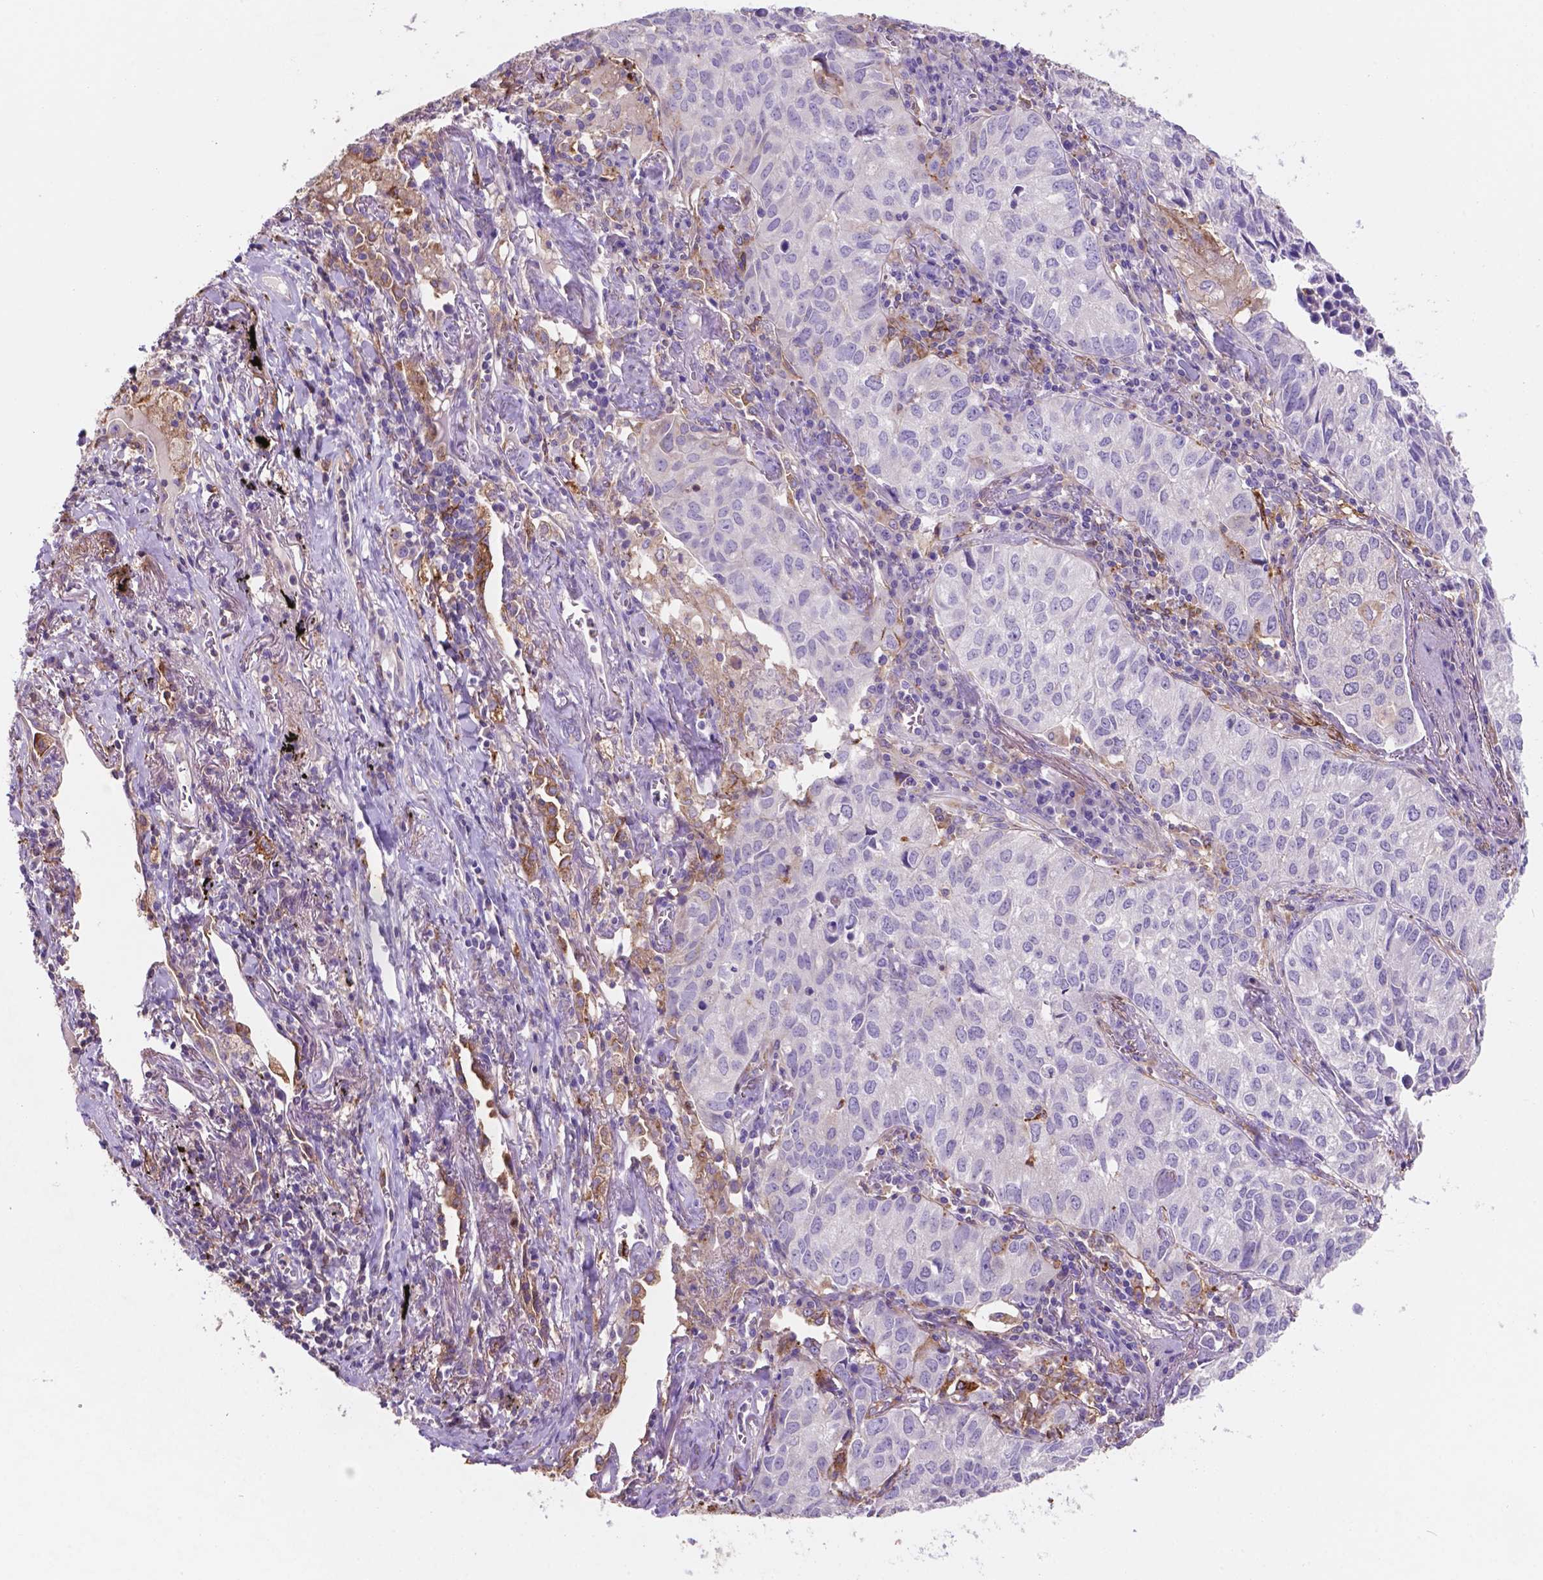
{"staining": {"intensity": "negative", "quantity": "none", "location": "none"}, "tissue": "lung cancer", "cell_type": "Tumor cells", "image_type": "cancer", "snomed": [{"axis": "morphology", "description": "Adenocarcinoma, NOS"}, {"axis": "topography", "description": "Lung"}], "caption": "Tumor cells show no significant expression in adenocarcinoma (lung).", "gene": "MKRN2OS", "patient": {"sex": "female", "age": 50}}